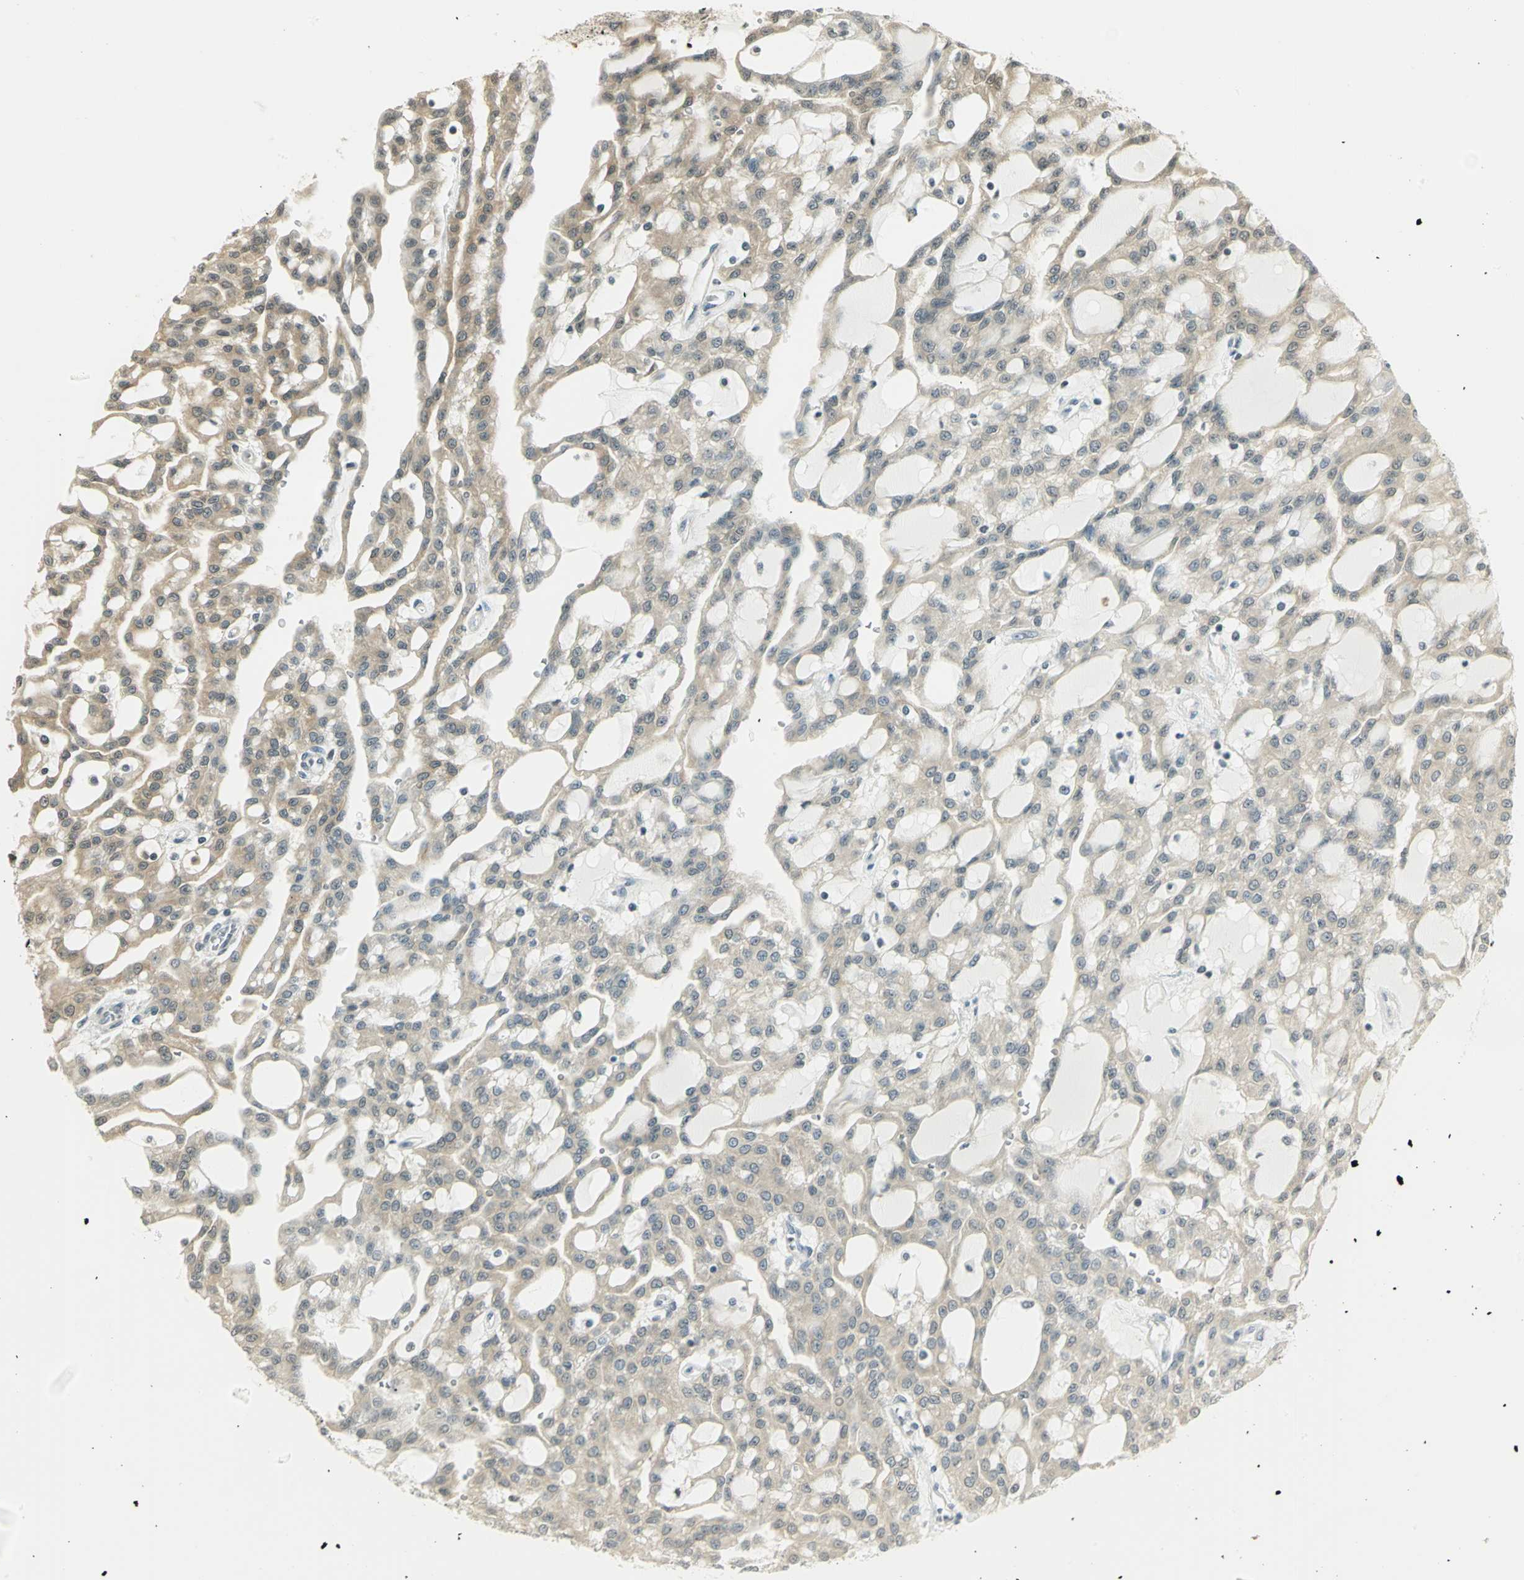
{"staining": {"intensity": "weak", "quantity": "25%-75%", "location": "cytoplasmic/membranous"}, "tissue": "renal cancer", "cell_type": "Tumor cells", "image_type": "cancer", "snomed": [{"axis": "morphology", "description": "Adenocarcinoma, NOS"}, {"axis": "topography", "description": "Kidney"}], "caption": "Protein expression analysis of human renal adenocarcinoma reveals weak cytoplasmic/membranous positivity in approximately 25%-75% of tumor cells.", "gene": "CDC34", "patient": {"sex": "male", "age": 63}}